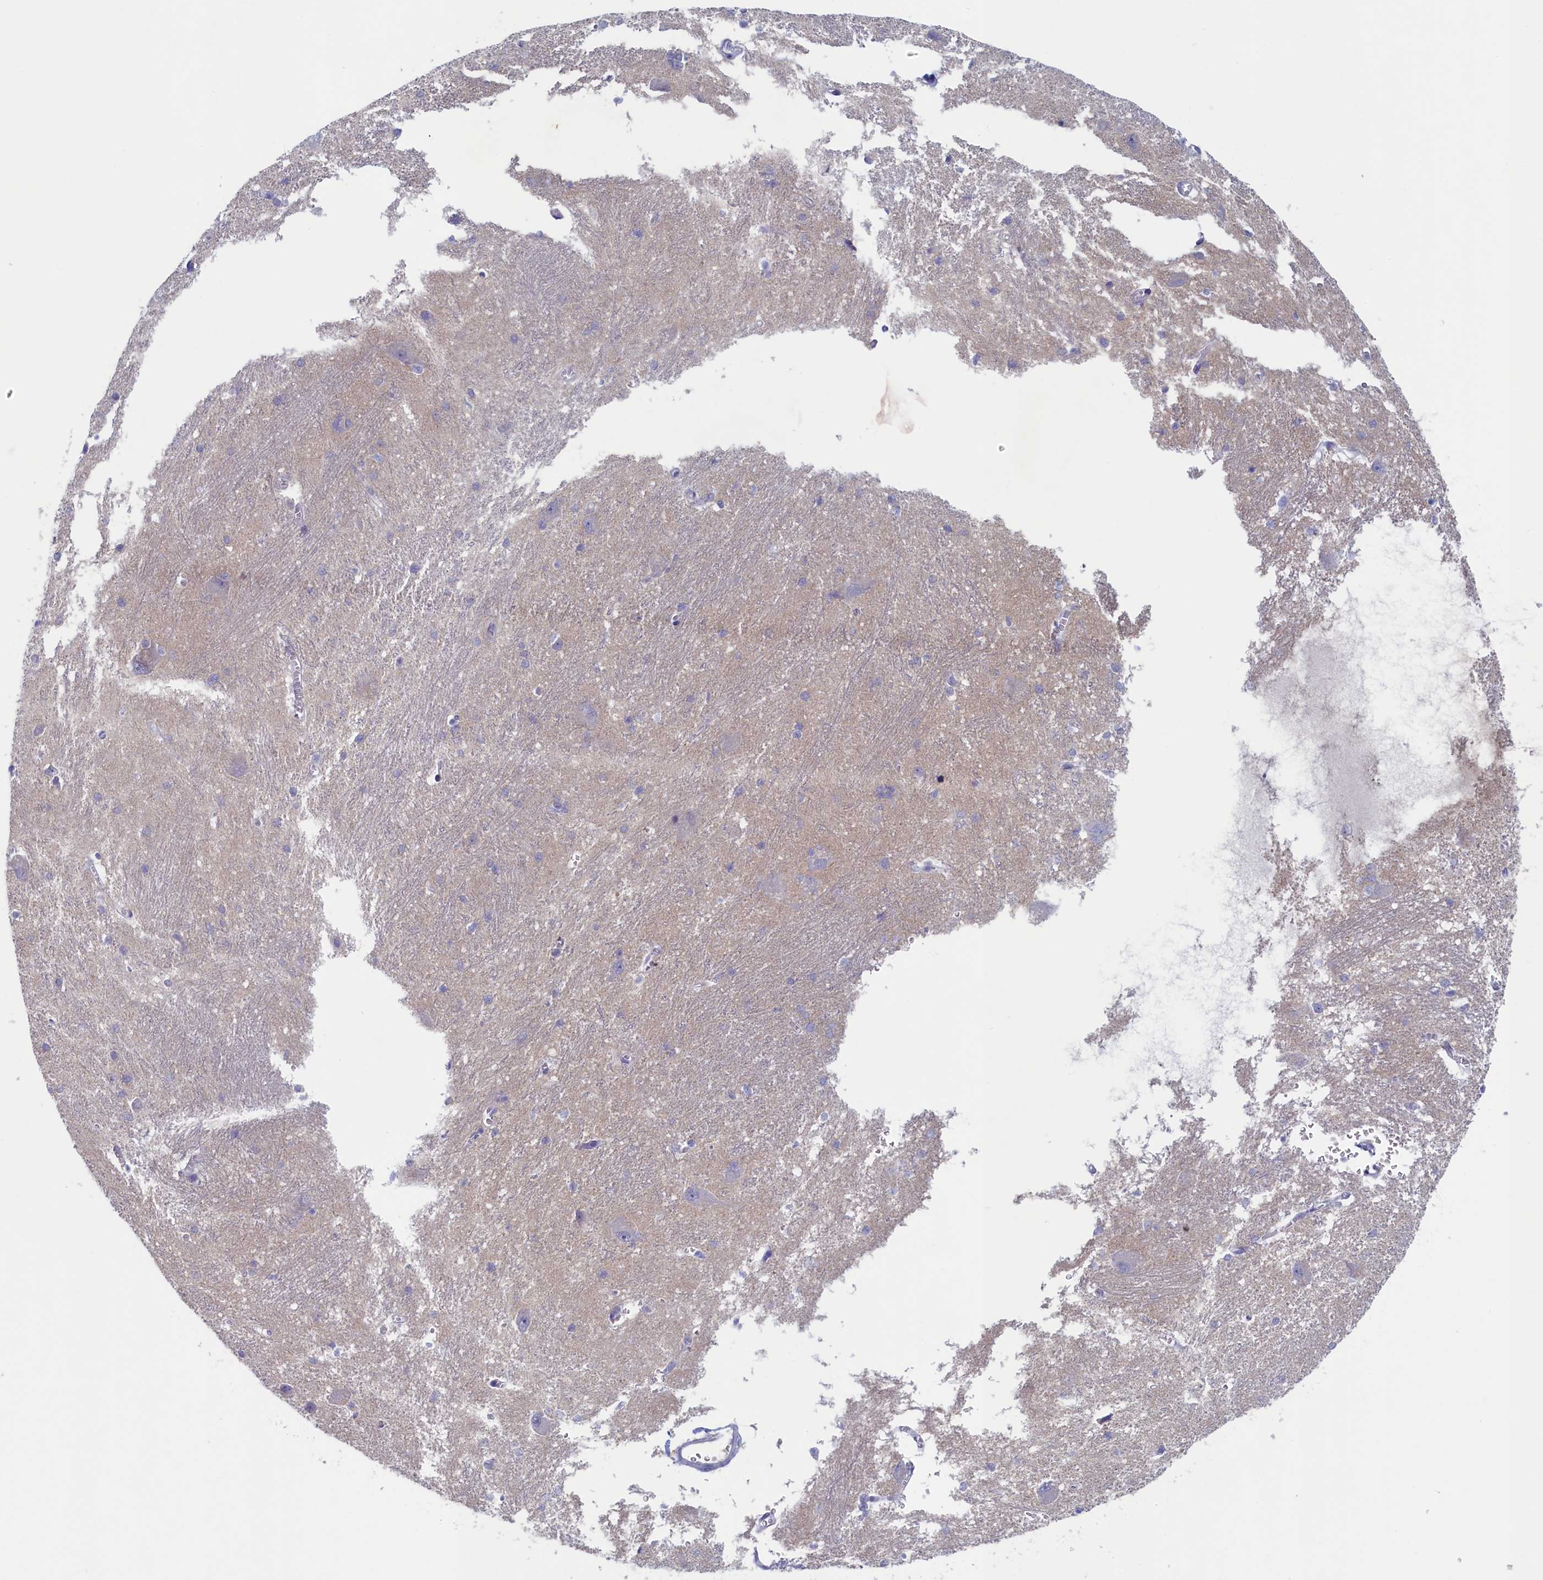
{"staining": {"intensity": "negative", "quantity": "none", "location": "none"}, "tissue": "caudate", "cell_type": "Glial cells", "image_type": "normal", "snomed": [{"axis": "morphology", "description": "Normal tissue, NOS"}, {"axis": "topography", "description": "Lateral ventricle wall"}], "caption": "This is an immunohistochemistry photomicrograph of unremarkable caudate. There is no expression in glial cells.", "gene": "WDR76", "patient": {"sex": "male", "age": 37}}